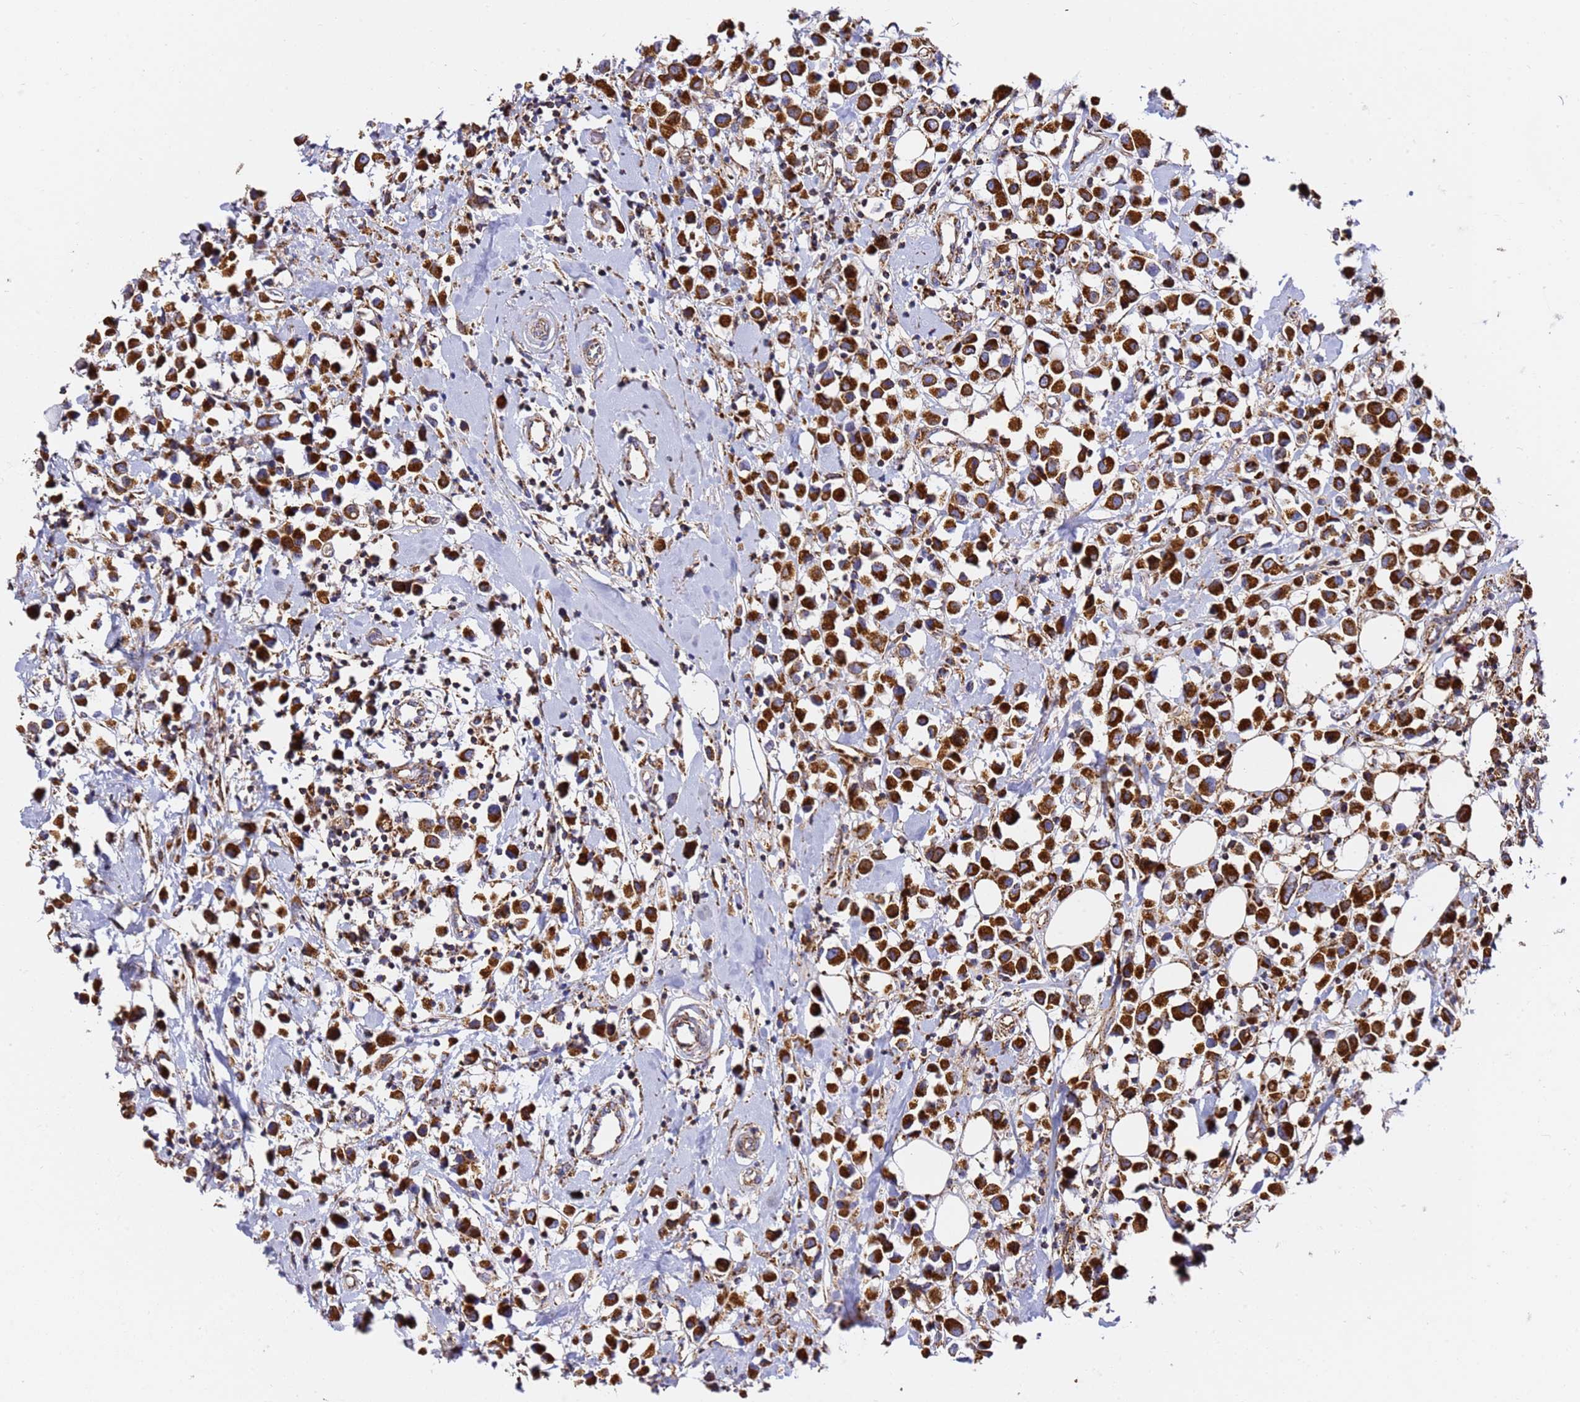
{"staining": {"intensity": "strong", "quantity": ">75%", "location": "cytoplasmic/membranous"}, "tissue": "breast cancer", "cell_type": "Tumor cells", "image_type": "cancer", "snomed": [{"axis": "morphology", "description": "Duct carcinoma"}, {"axis": "topography", "description": "Breast"}], "caption": "Strong cytoplasmic/membranous staining for a protein is present in approximately >75% of tumor cells of breast cancer using IHC.", "gene": "NDUFA3", "patient": {"sex": "female", "age": 61}}